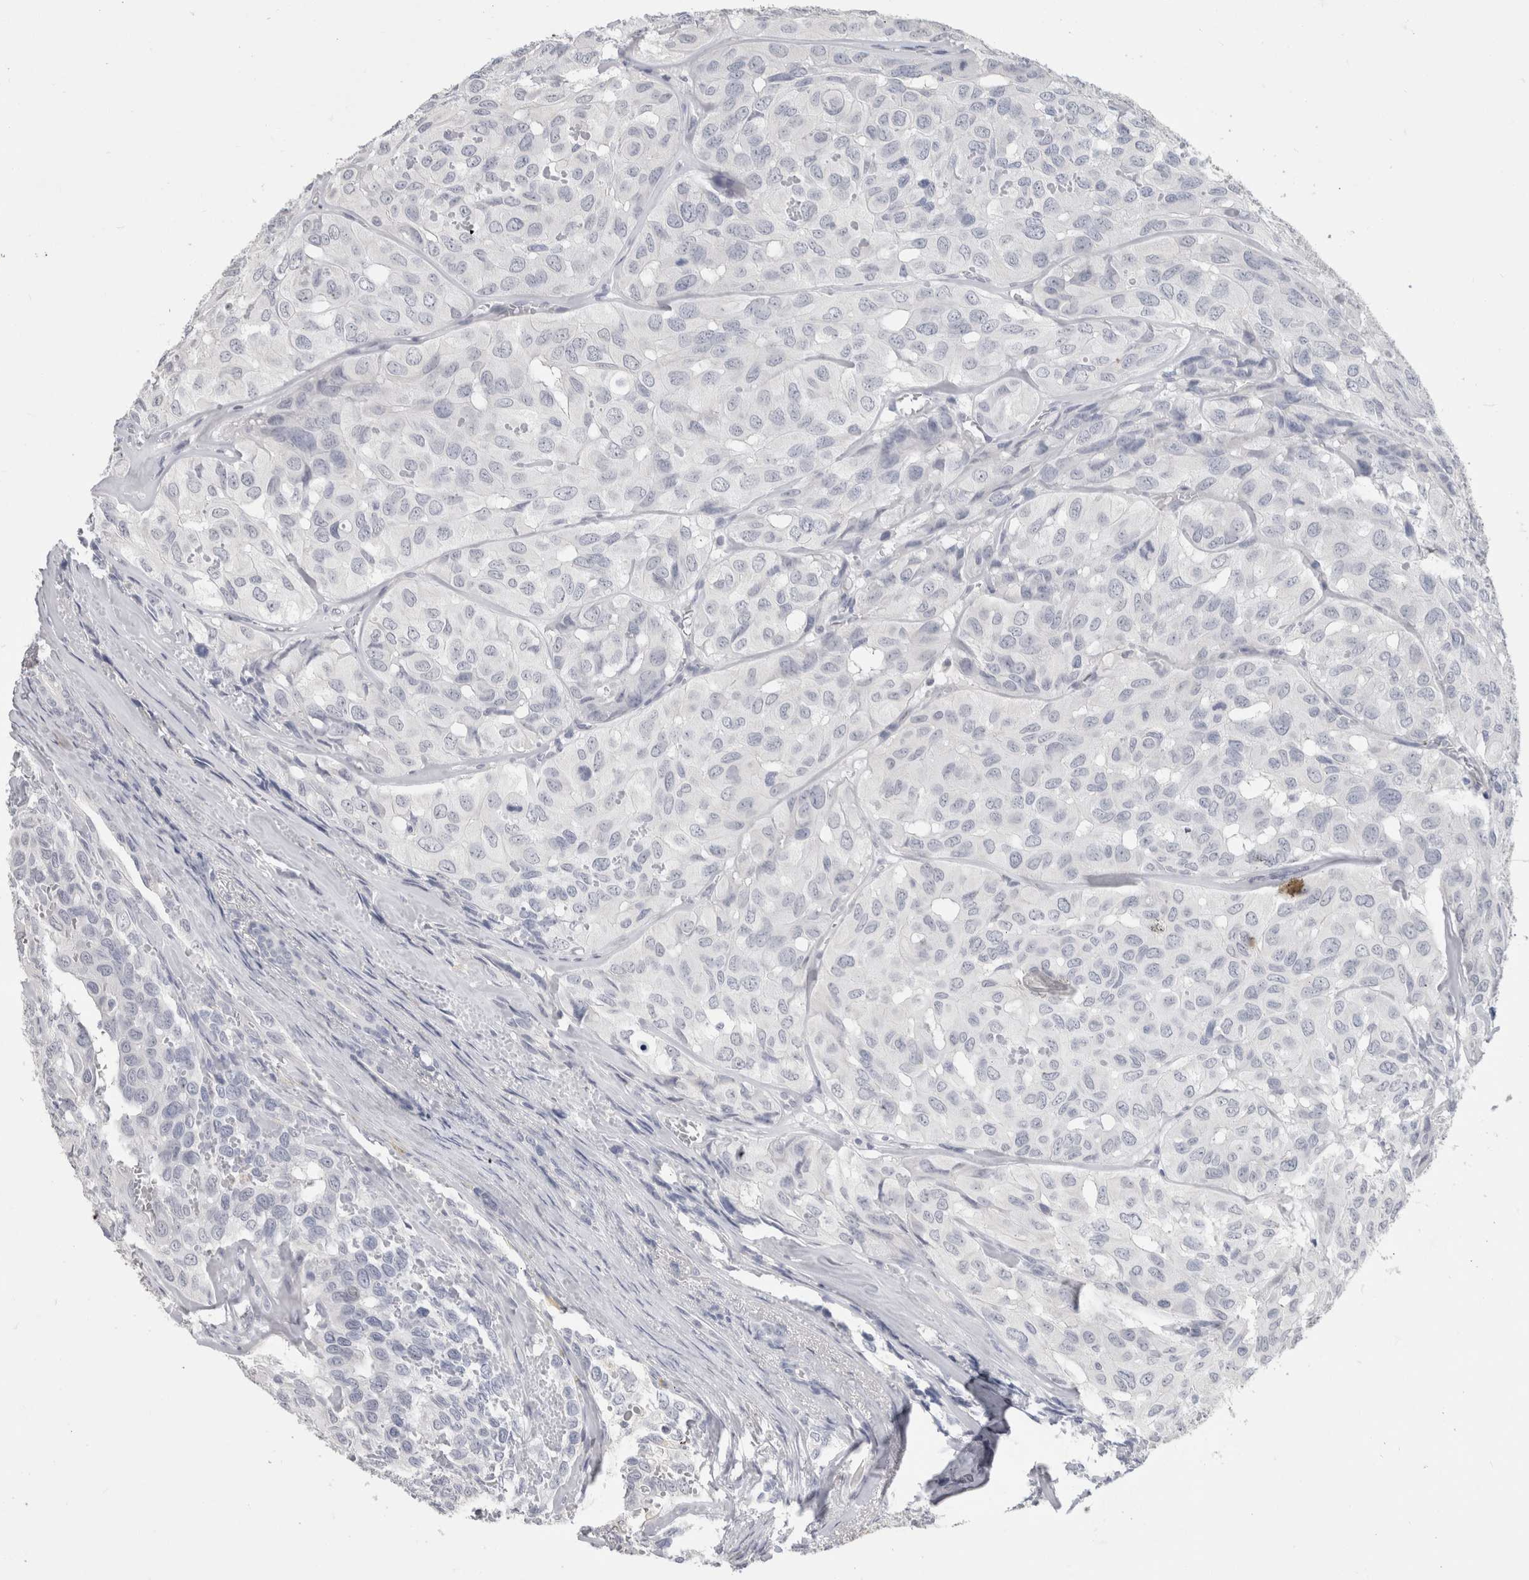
{"staining": {"intensity": "negative", "quantity": "none", "location": "none"}, "tissue": "head and neck cancer", "cell_type": "Tumor cells", "image_type": "cancer", "snomed": [{"axis": "morphology", "description": "Adenocarcinoma, NOS"}, {"axis": "topography", "description": "Salivary gland, NOS"}, {"axis": "topography", "description": "Head-Neck"}], "caption": "High power microscopy image of an immunohistochemistry micrograph of head and neck cancer (adenocarcinoma), revealing no significant expression in tumor cells.", "gene": "SLC6A1", "patient": {"sex": "female", "age": 76}}